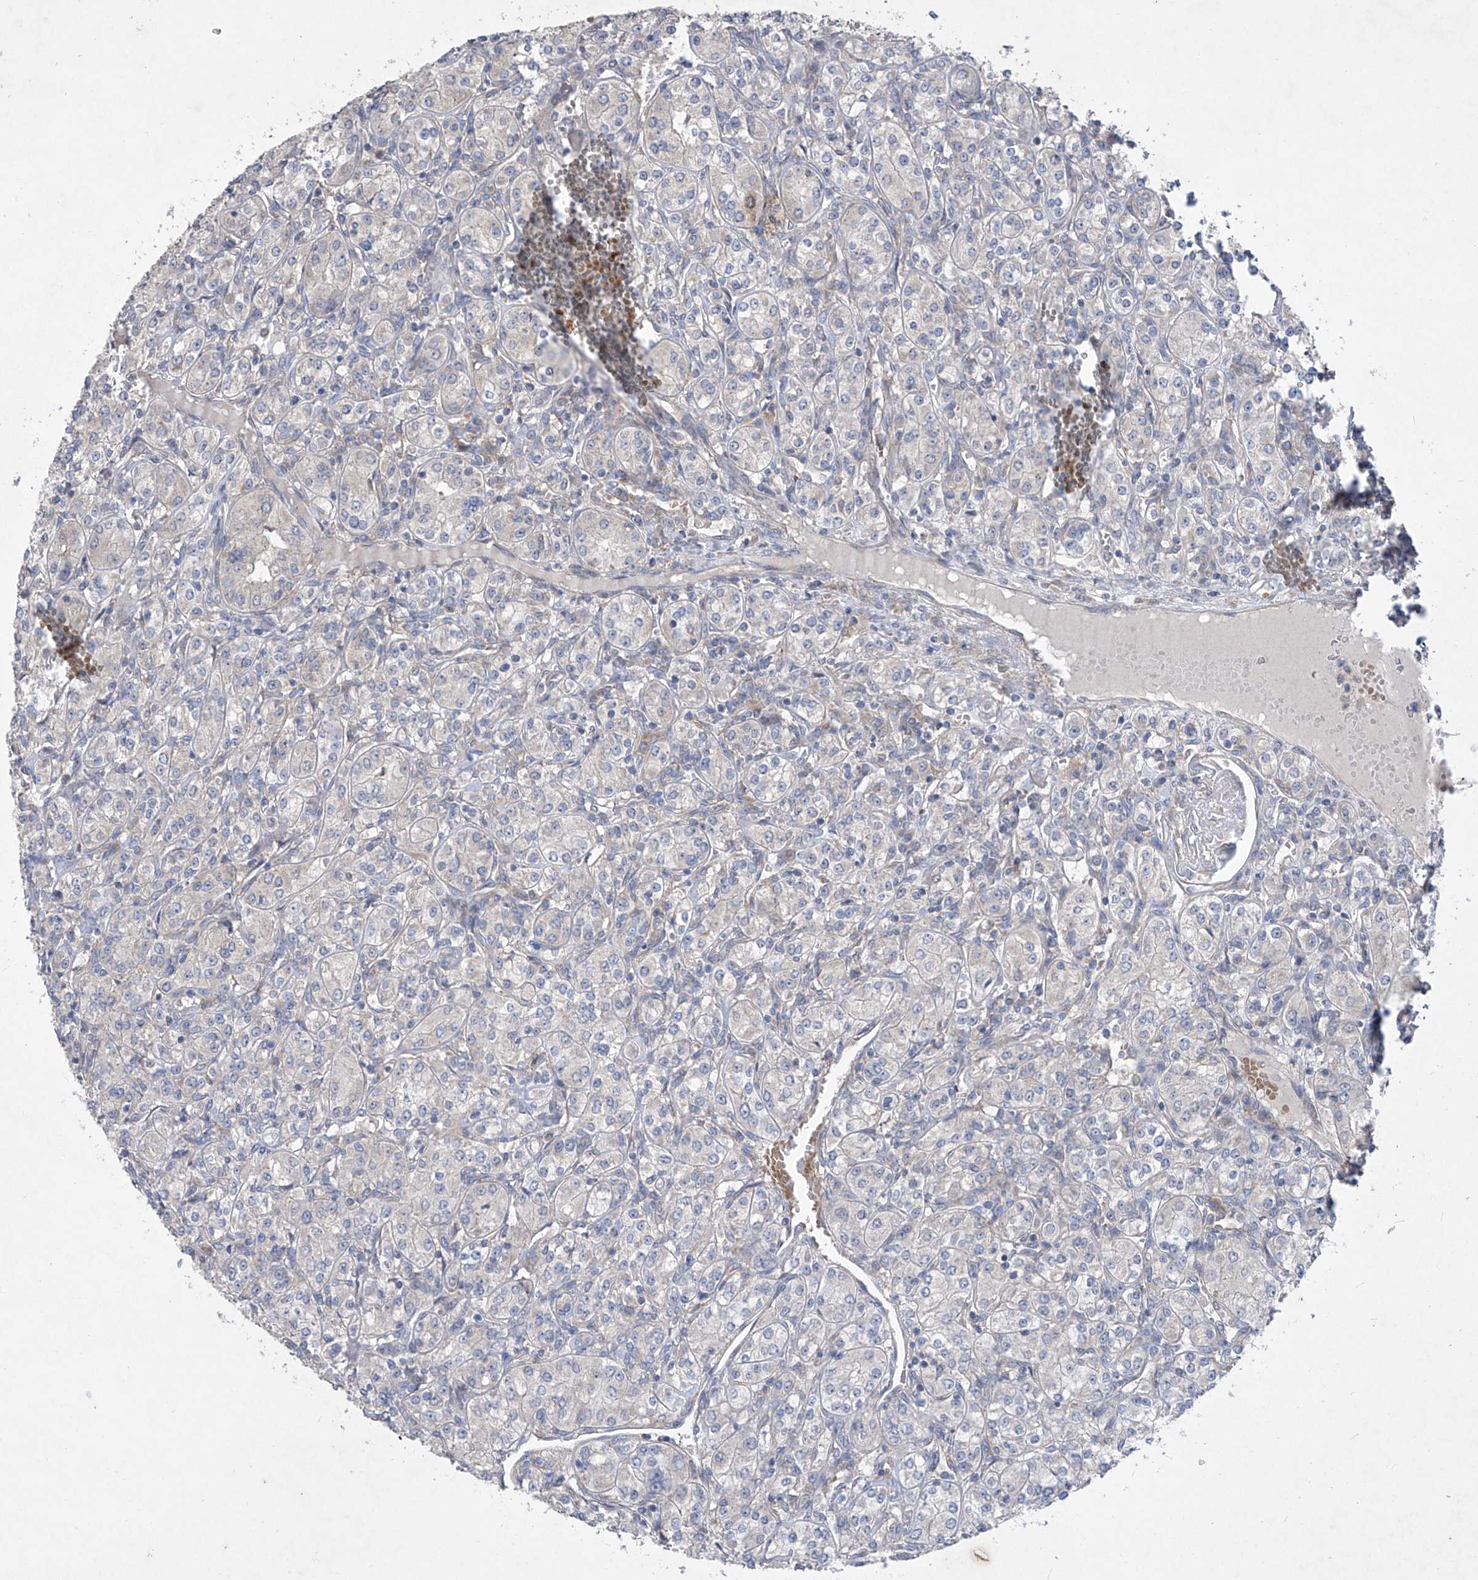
{"staining": {"intensity": "negative", "quantity": "none", "location": "none"}, "tissue": "renal cancer", "cell_type": "Tumor cells", "image_type": "cancer", "snomed": [{"axis": "morphology", "description": "Adenocarcinoma, NOS"}, {"axis": "topography", "description": "Kidney"}], "caption": "Tumor cells show no significant protein positivity in renal cancer (adenocarcinoma).", "gene": "COQ3", "patient": {"sex": "male", "age": 77}}